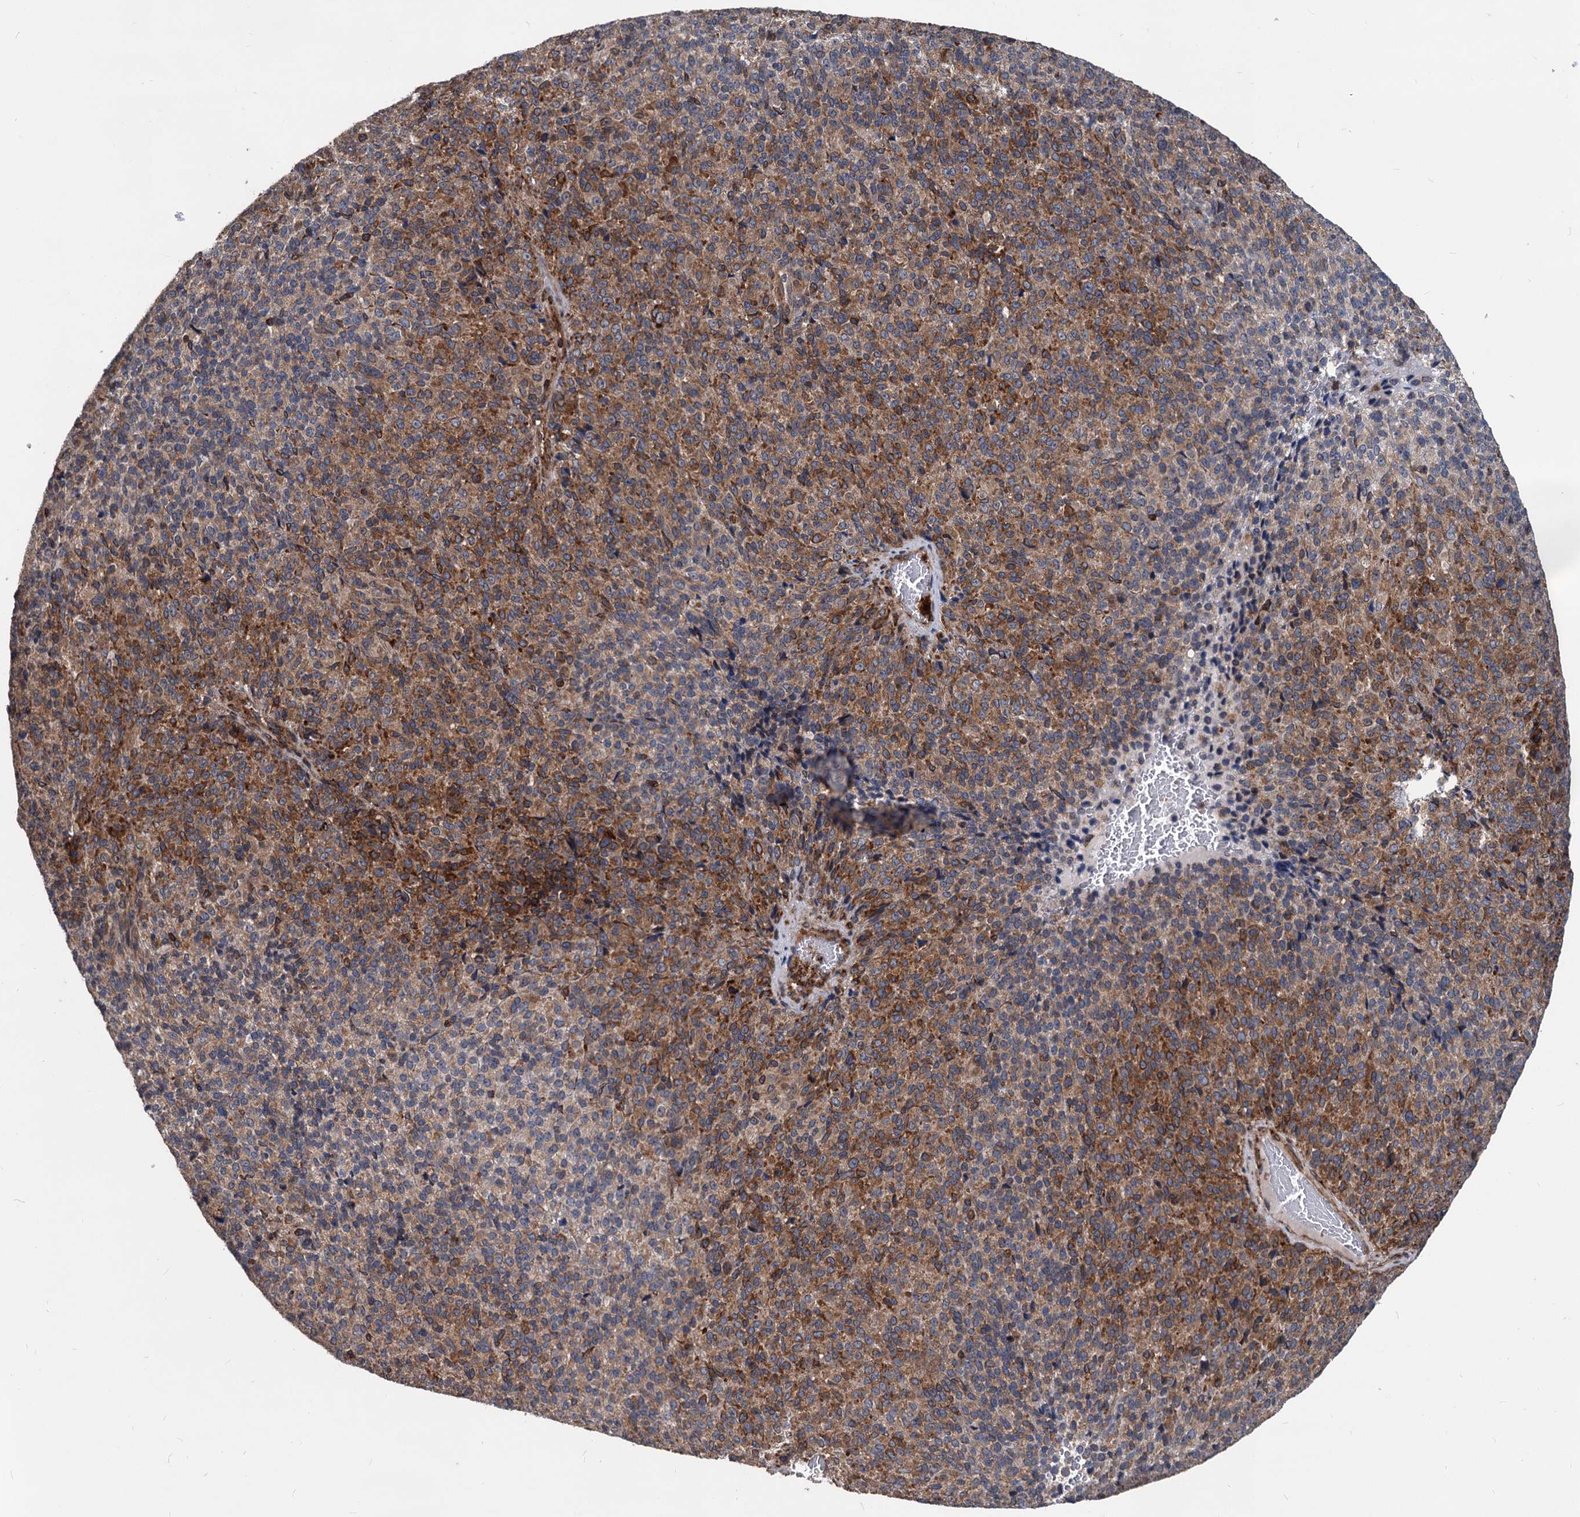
{"staining": {"intensity": "strong", "quantity": "25%-75%", "location": "cytoplasmic/membranous"}, "tissue": "melanoma", "cell_type": "Tumor cells", "image_type": "cancer", "snomed": [{"axis": "morphology", "description": "Malignant melanoma, Metastatic site"}, {"axis": "topography", "description": "Brain"}], "caption": "Immunohistochemistry (IHC) (DAB) staining of melanoma displays strong cytoplasmic/membranous protein expression in about 25%-75% of tumor cells. (IHC, brightfield microscopy, high magnification).", "gene": "STIM1", "patient": {"sex": "female", "age": 56}}